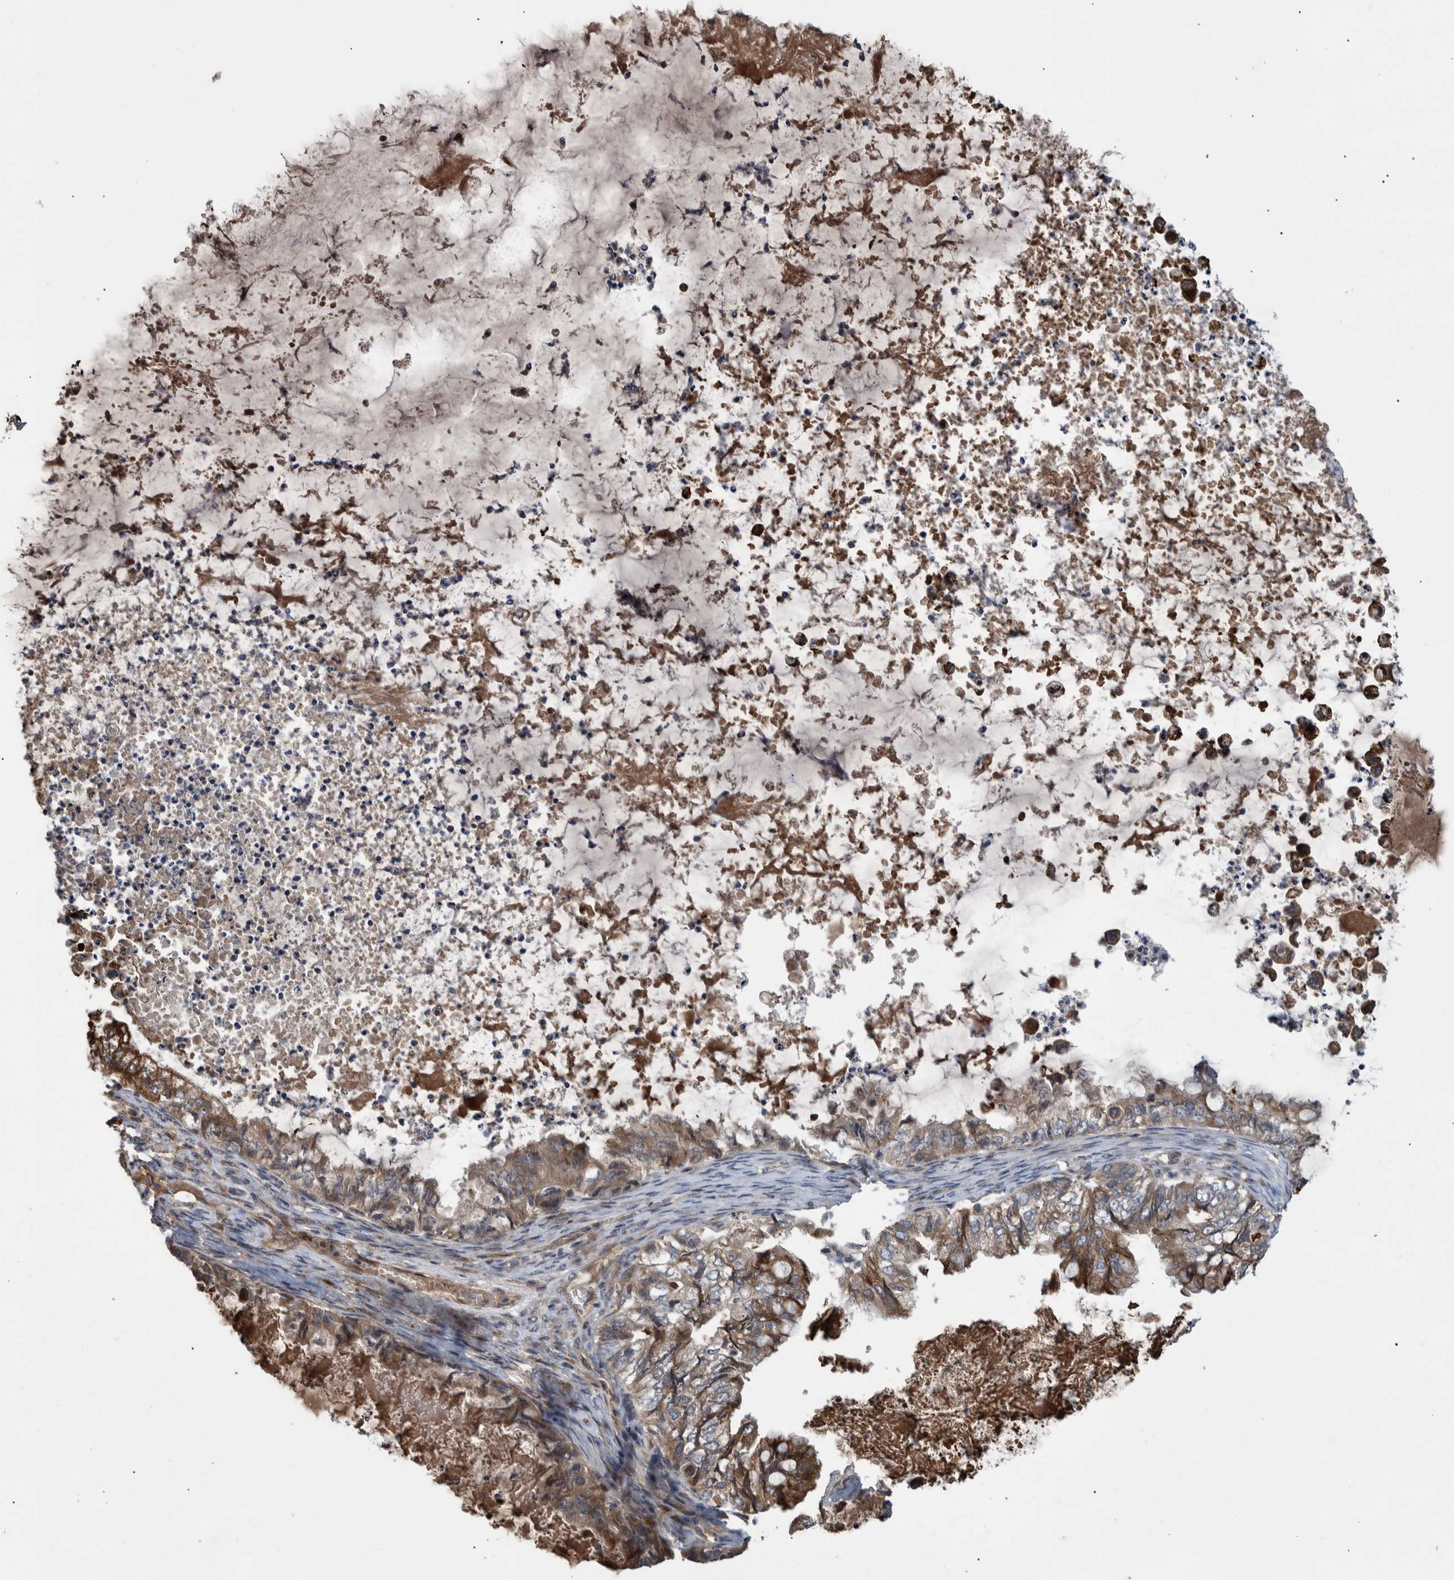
{"staining": {"intensity": "strong", "quantity": "<25%", "location": "cytoplasmic/membranous,nuclear"}, "tissue": "ovarian cancer", "cell_type": "Tumor cells", "image_type": "cancer", "snomed": [{"axis": "morphology", "description": "Cystadenocarcinoma, mucinous, NOS"}, {"axis": "topography", "description": "Ovary"}], "caption": "Tumor cells show strong cytoplasmic/membranous and nuclear positivity in approximately <25% of cells in ovarian cancer. (DAB IHC with brightfield microscopy, high magnification).", "gene": "B3GNTL1", "patient": {"sex": "female", "age": 80}}